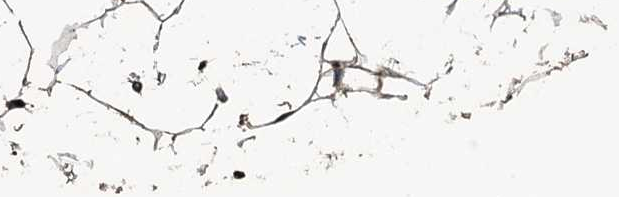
{"staining": {"intensity": "moderate", "quantity": ">75%", "location": "cytoplasmic/membranous"}, "tissue": "adipose tissue", "cell_type": "Adipocytes", "image_type": "normal", "snomed": [{"axis": "morphology", "description": "Normal tissue, NOS"}, {"axis": "topography", "description": "Breast"}], "caption": "Protein expression analysis of unremarkable human adipose tissue reveals moderate cytoplasmic/membranous expression in approximately >75% of adipocytes. Ihc stains the protein in brown and the nuclei are stained blue.", "gene": "TPGS2", "patient": {"sex": "female", "age": 26}}